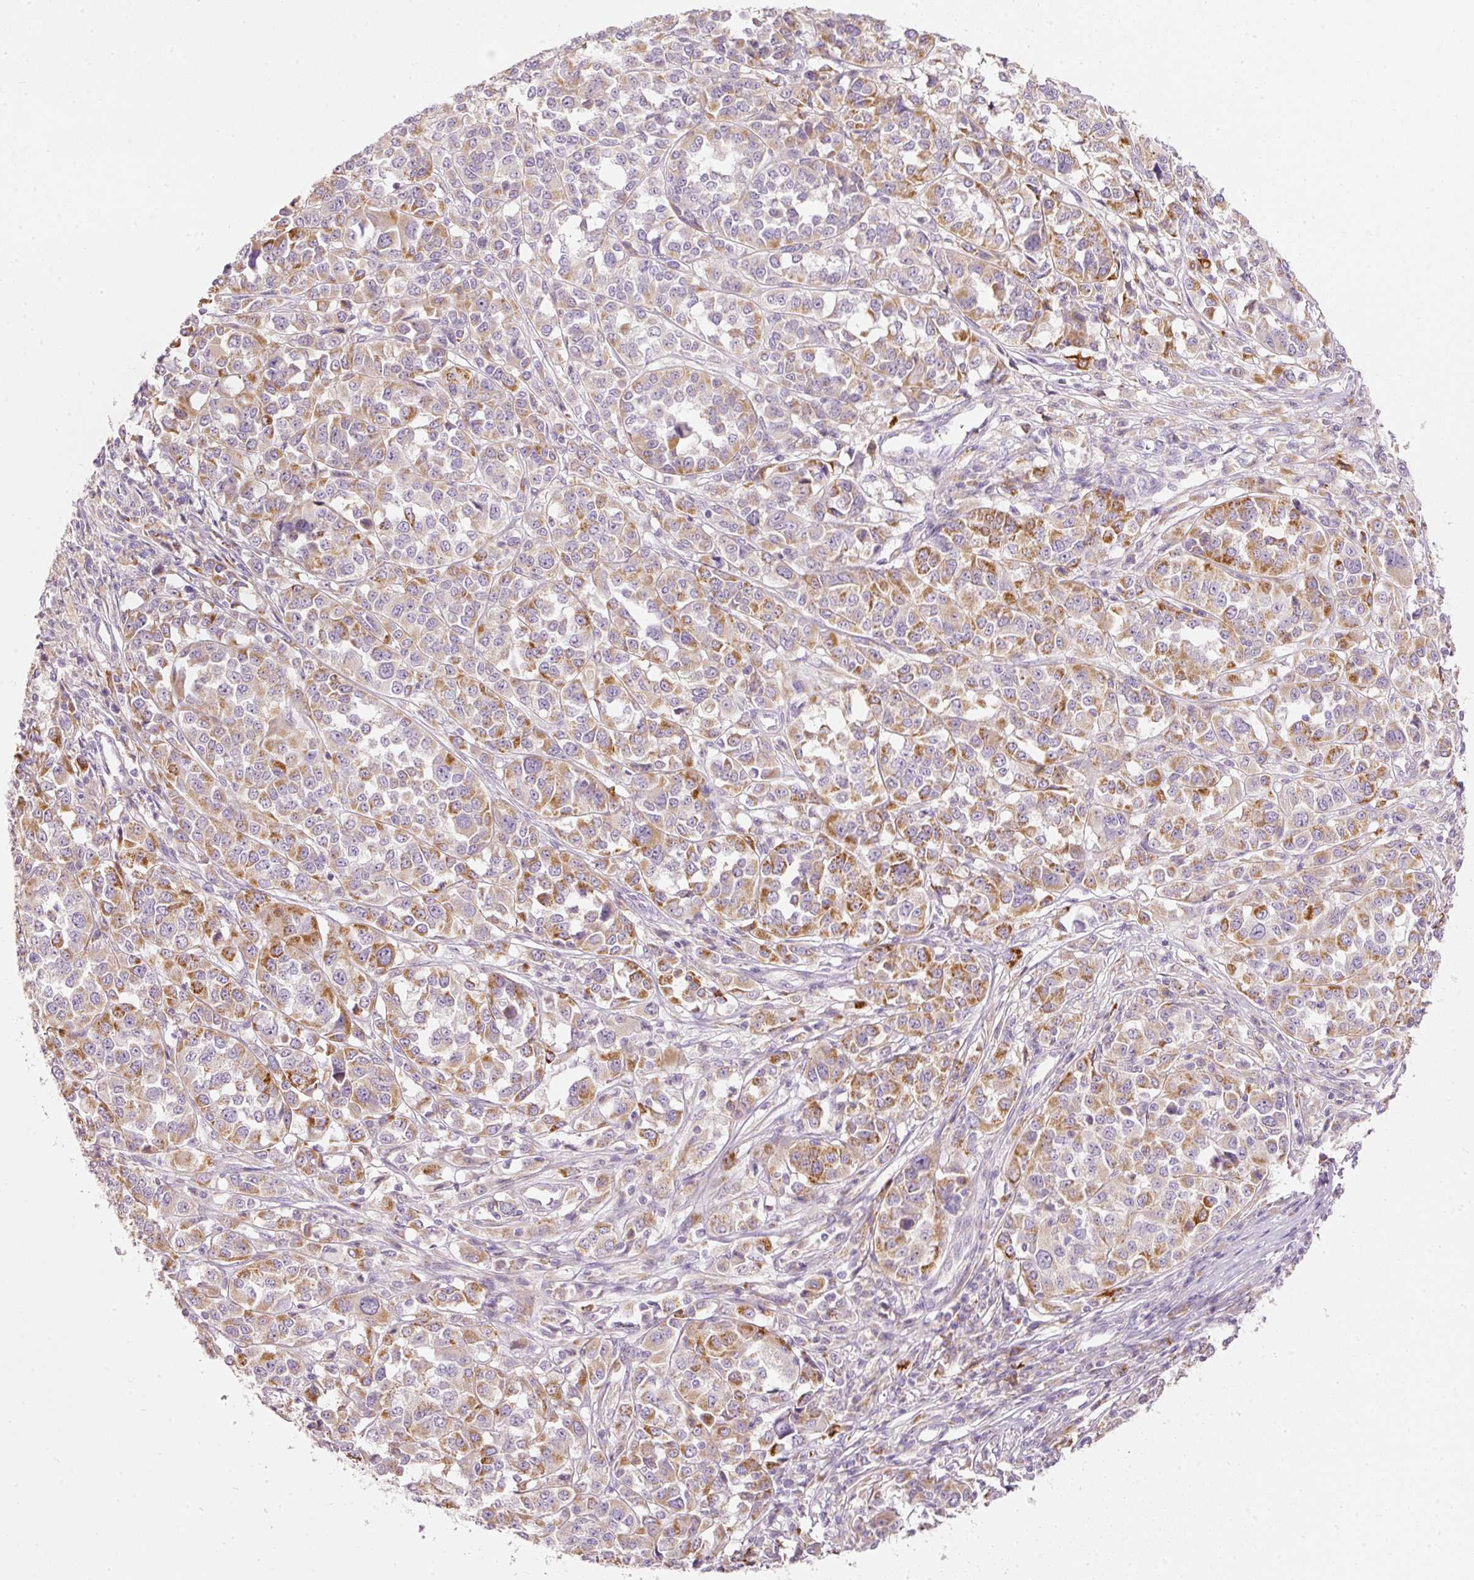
{"staining": {"intensity": "moderate", "quantity": ">75%", "location": "cytoplasmic/membranous"}, "tissue": "melanoma", "cell_type": "Tumor cells", "image_type": "cancer", "snomed": [{"axis": "morphology", "description": "Malignant melanoma, Metastatic site"}, {"axis": "topography", "description": "Lymph node"}], "caption": "Melanoma stained with a brown dye exhibits moderate cytoplasmic/membranous positive expression in approximately >75% of tumor cells.", "gene": "MTHFD2", "patient": {"sex": "male", "age": 44}}